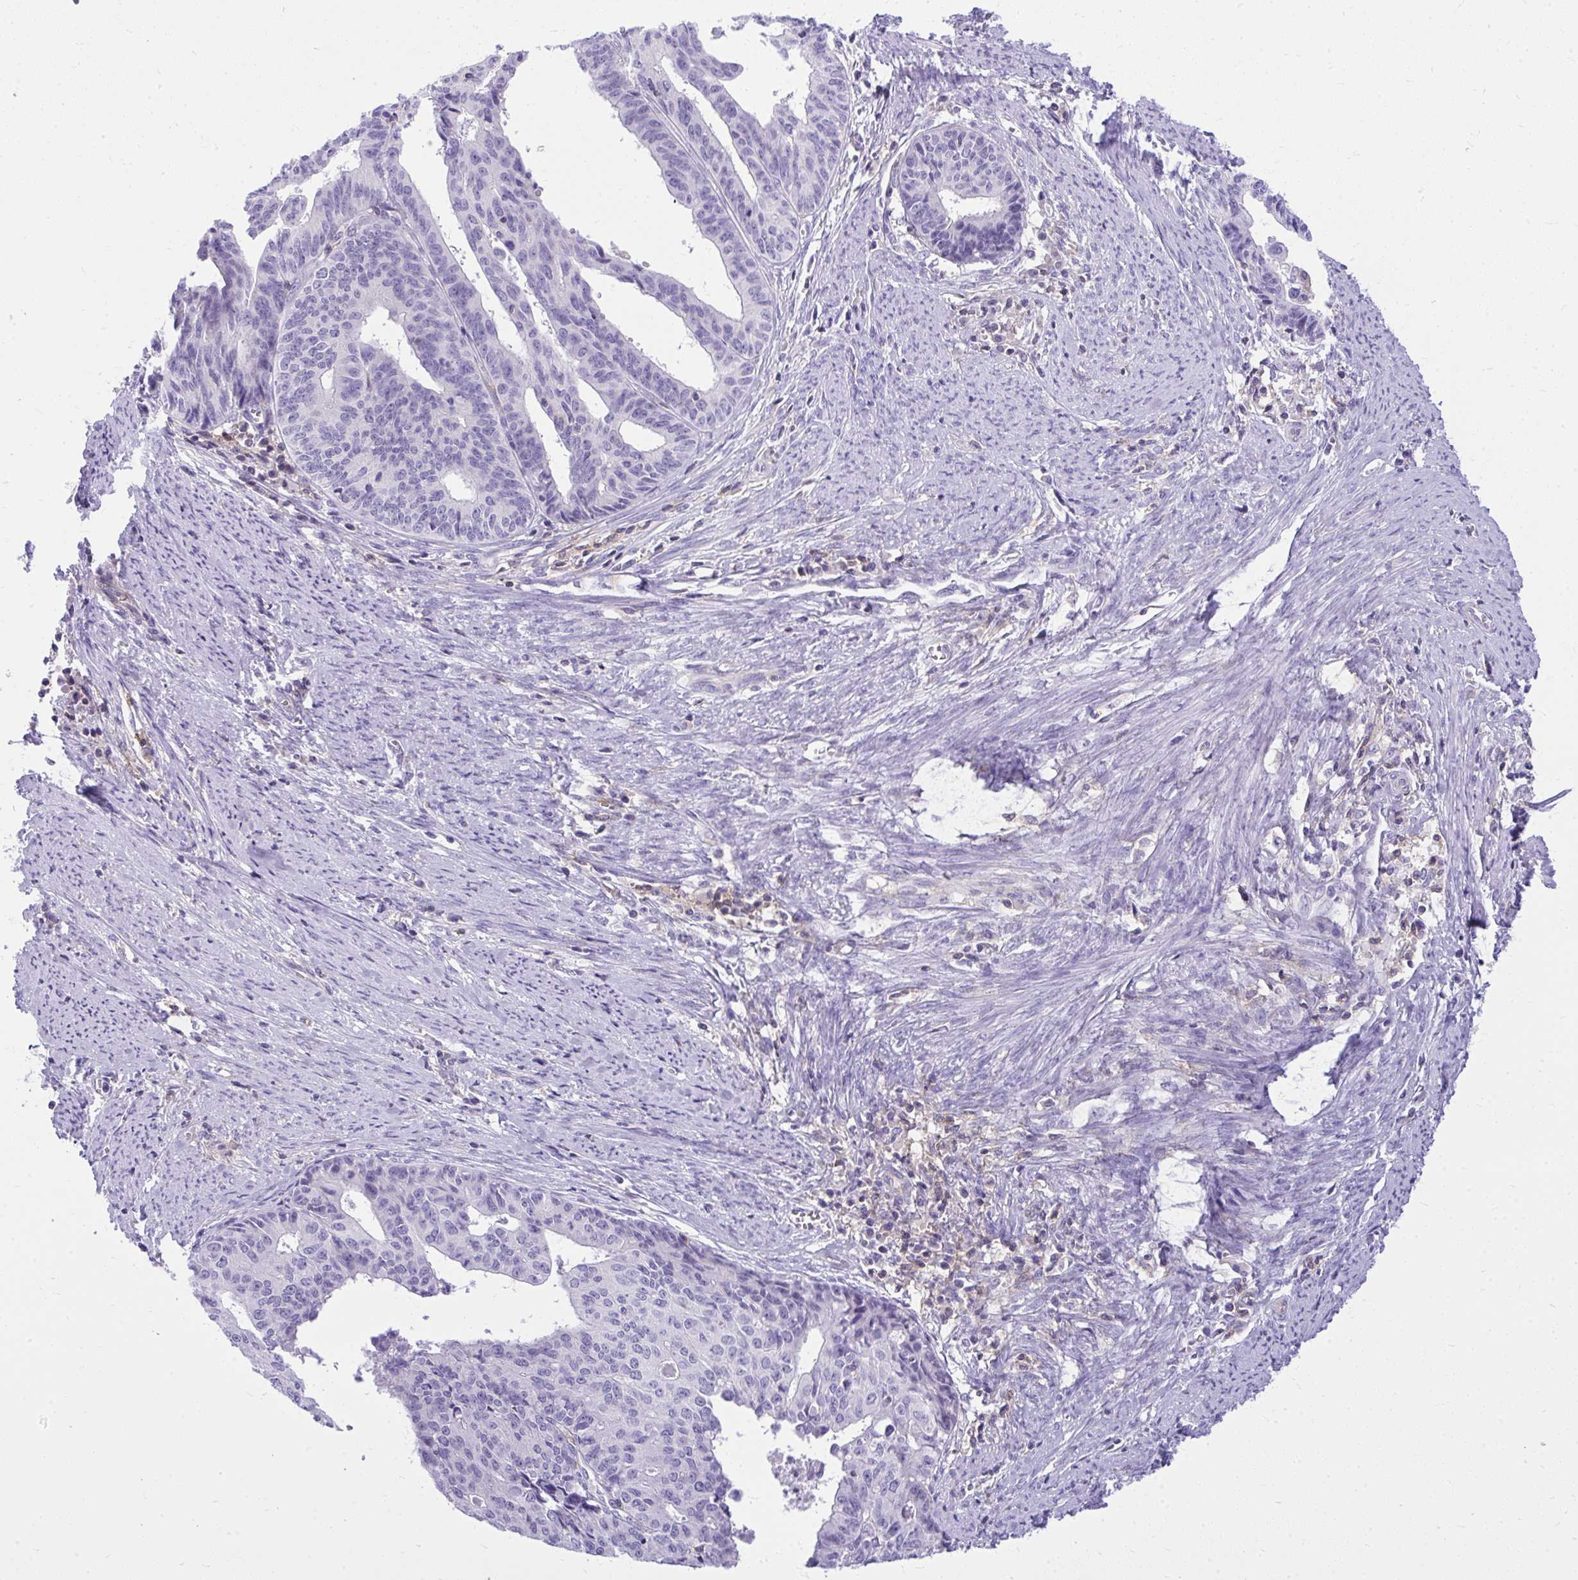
{"staining": {"intensity": "negative", "quantity": "none", "location": "none"}, "tissue": "endometrial cancer", "cell_type": "Tumor cells", "image_type": "cancer", "snomed": [{"axis": "morphology", "description": "Adenocarcinoma, NOS"}, {"axis": "topography", "description": "Endometrium"}], "caption": "The micrograph exhibits no staining of tumor cells in endometrial cancer.", "gene": "GPRIN3", "patient": {"sex": "female", "age": 65}}